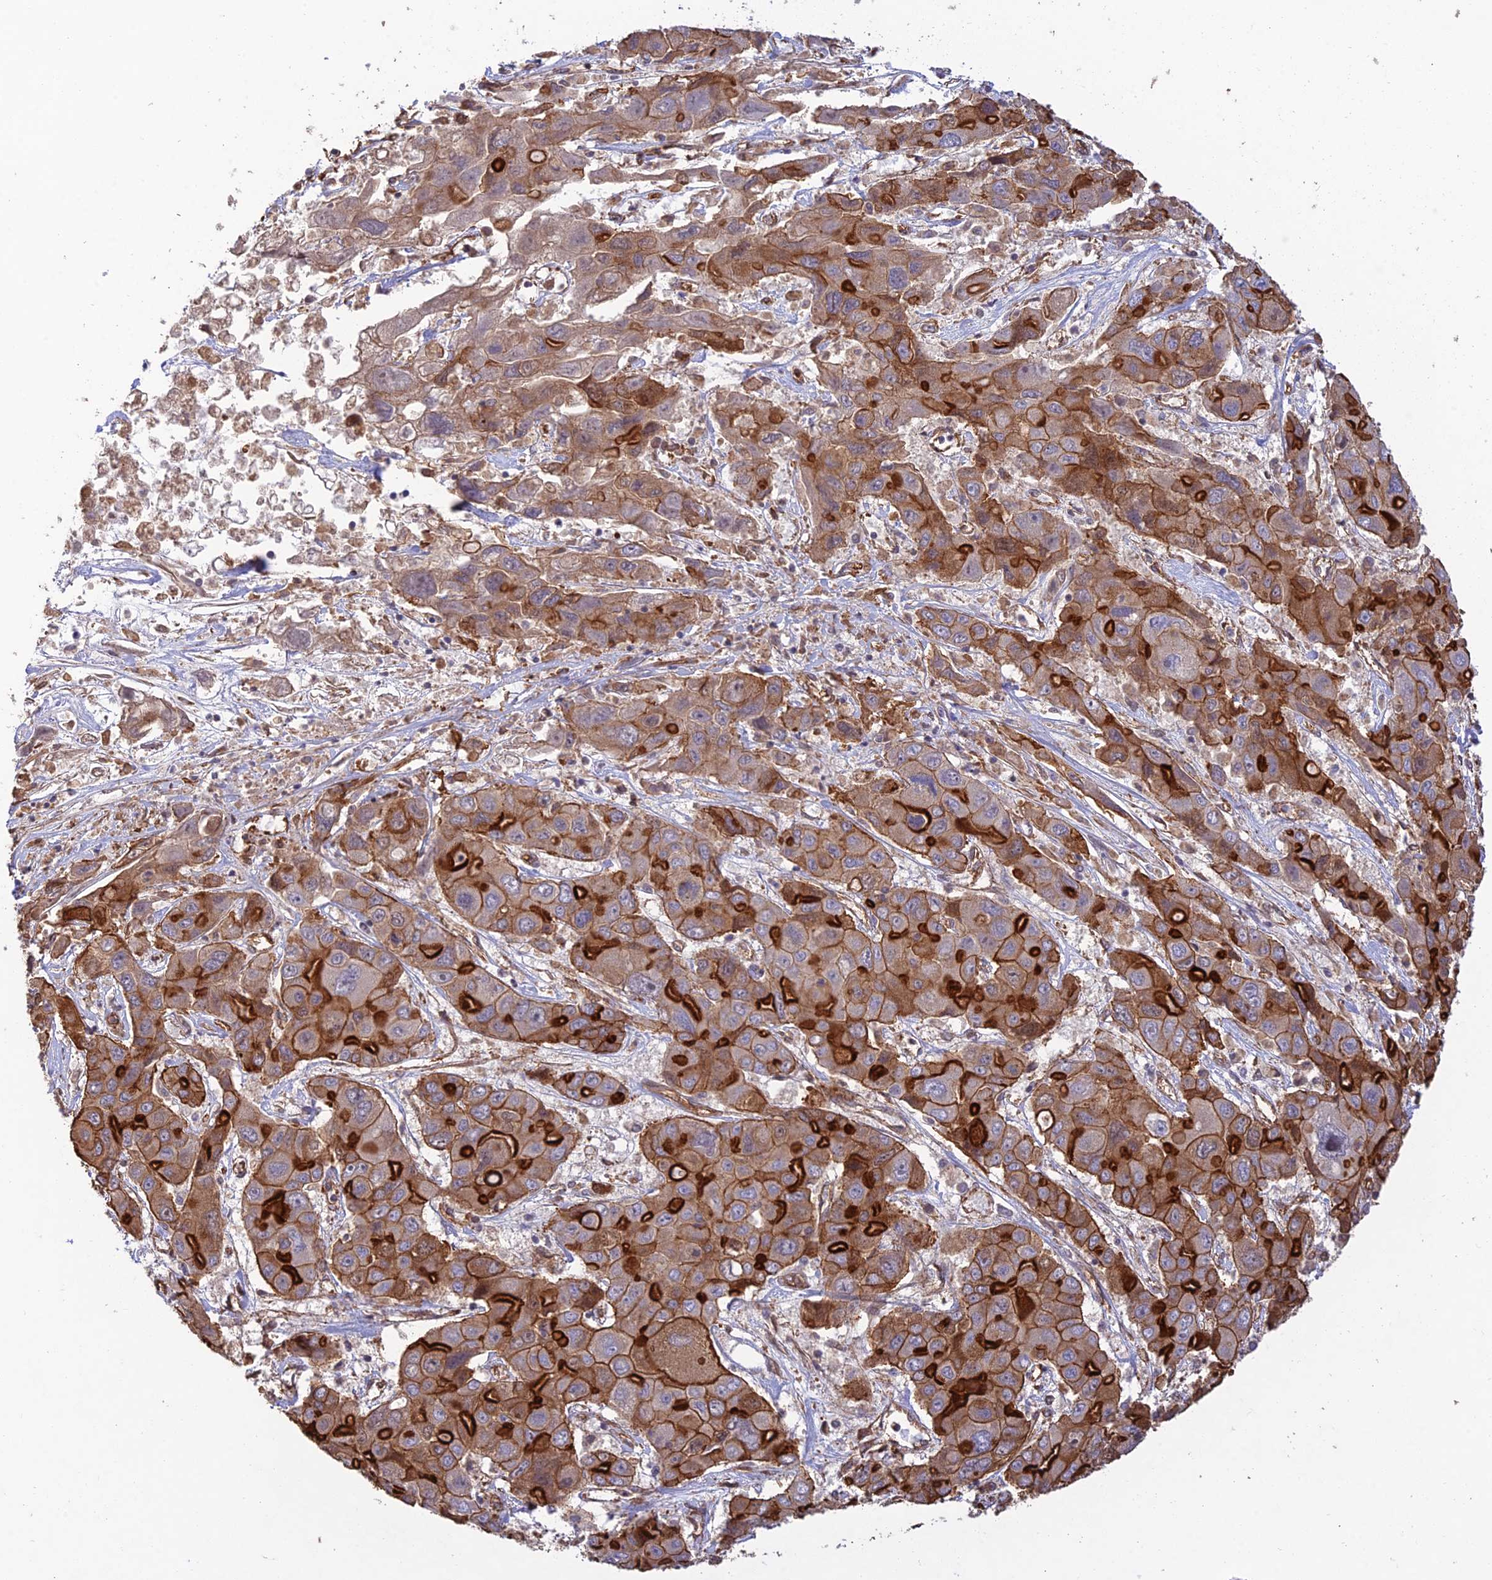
{"staining": {"intensity": "strong", "quantity": ">75%", "location": "cytoplasmic/membranous"}, "tissue": "liver cancer", "cell_type": "Tumor cells", "image_type": "cancer", "snomed": [{"axis": "morphology", "description": "Cholangiocarcinoma"}, {"axis": "topography", "description": "Liver"}], "caption": "This image reveals IHC staining of cholangiocarcinoma (liver), with high strong cytoplasmic/membranous expression in approximately >75% of tumor cells.", "gene": "HOMER2", "patient": {"sex": "male", "age": 67}}